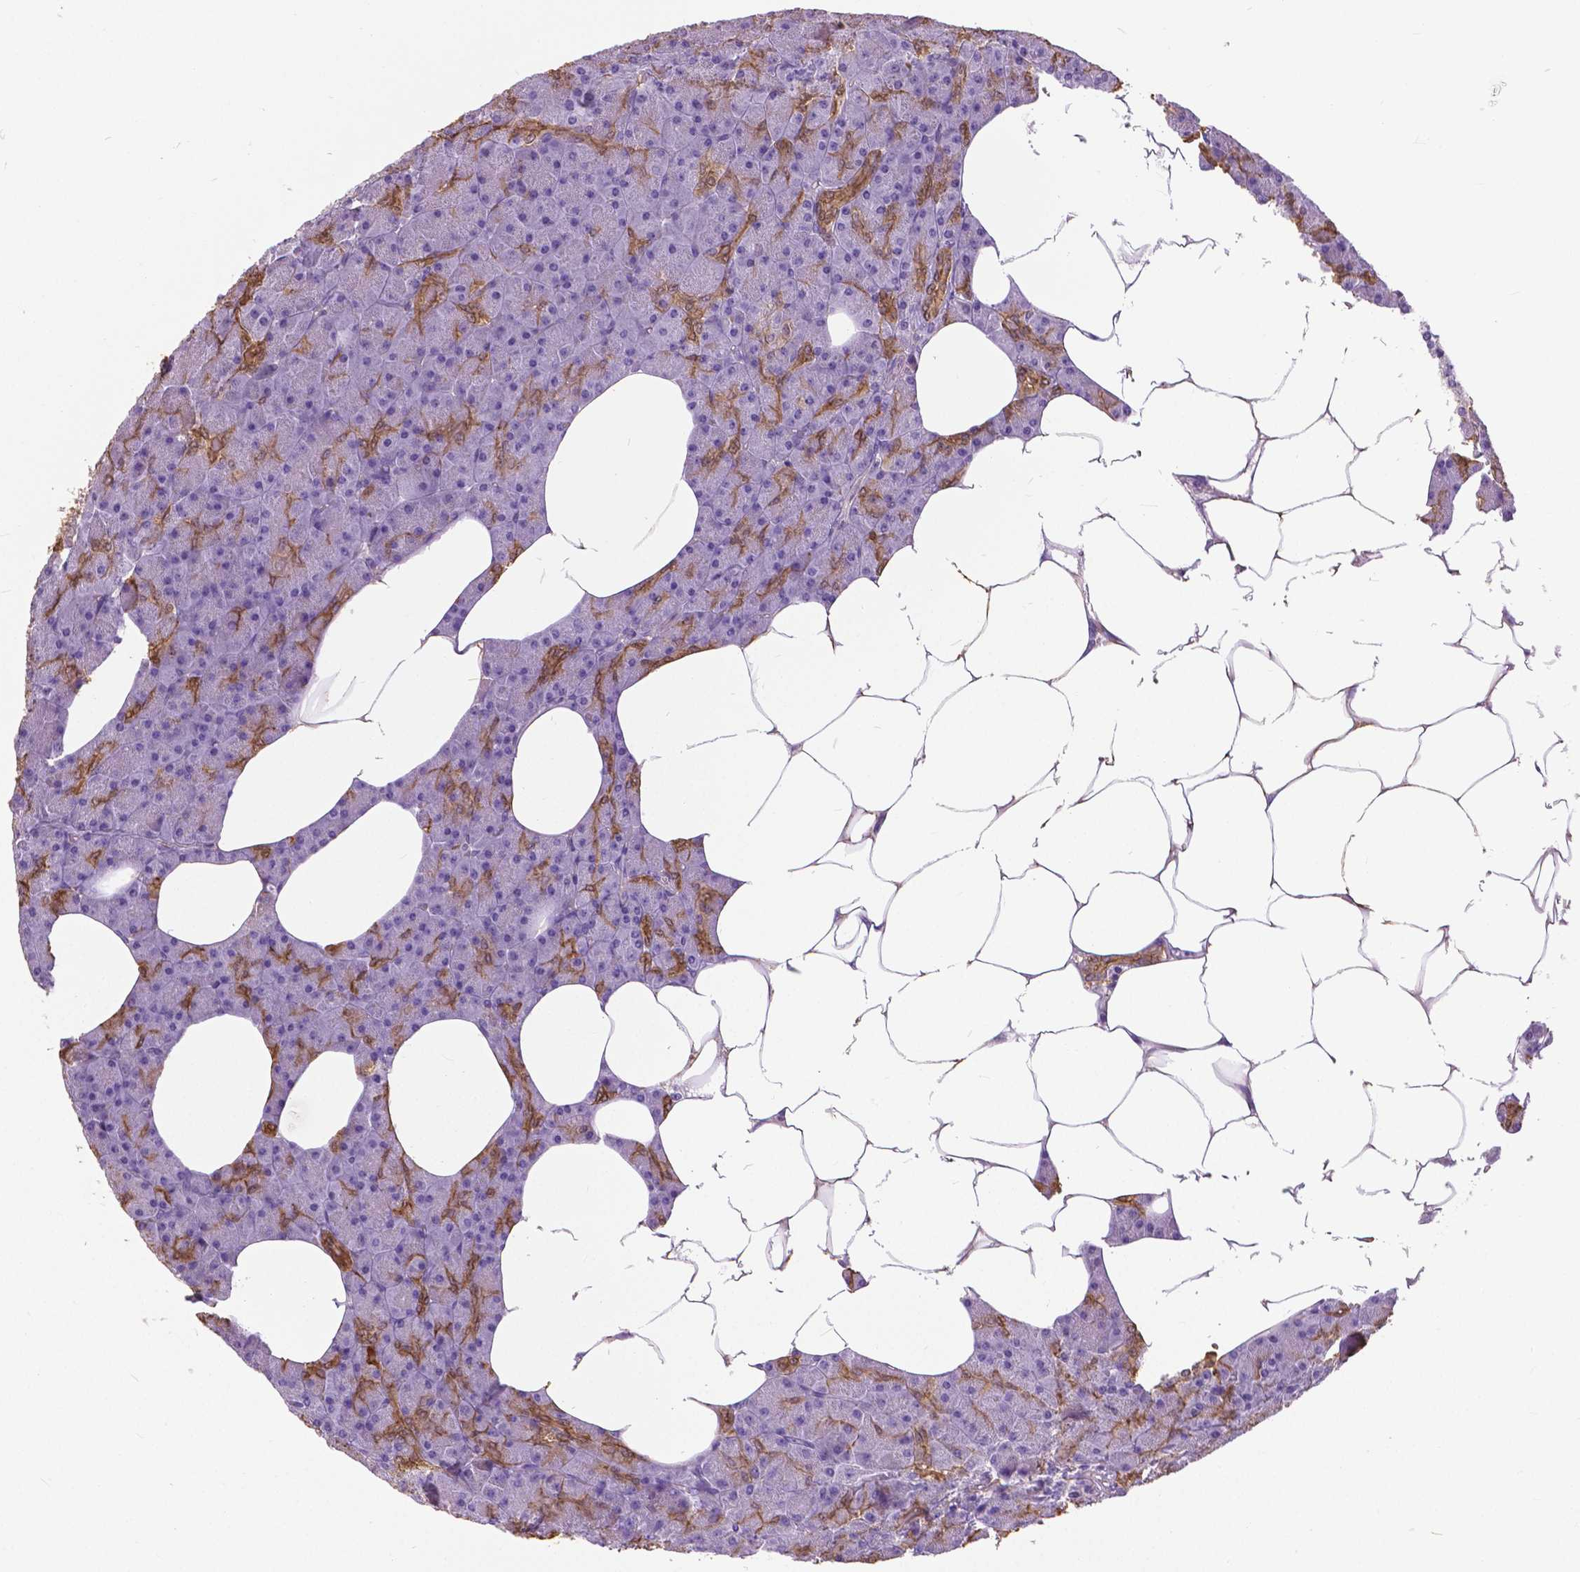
{"staining": {"intensity": "strong", "quantity": "<25%", "location": "cytoplasmic/membranous"}, "tissue": "pancreas", "cell_type": "Exocrine glandular cells", "image_type": "normal", "snomed": [{"axis": "morphology", "description": "Normal tissue, NOS"}, {"axis": "topography", "description": "Pancreas"}], "caption": "Brown immunohistochemical staining in benign human pancreas reveals strong cytoplasmic/membranous staining in approximately <25% of exocrine glandular cells.", "gene": "ANXA13", "patient": {"sex": "female", "age": 45}}